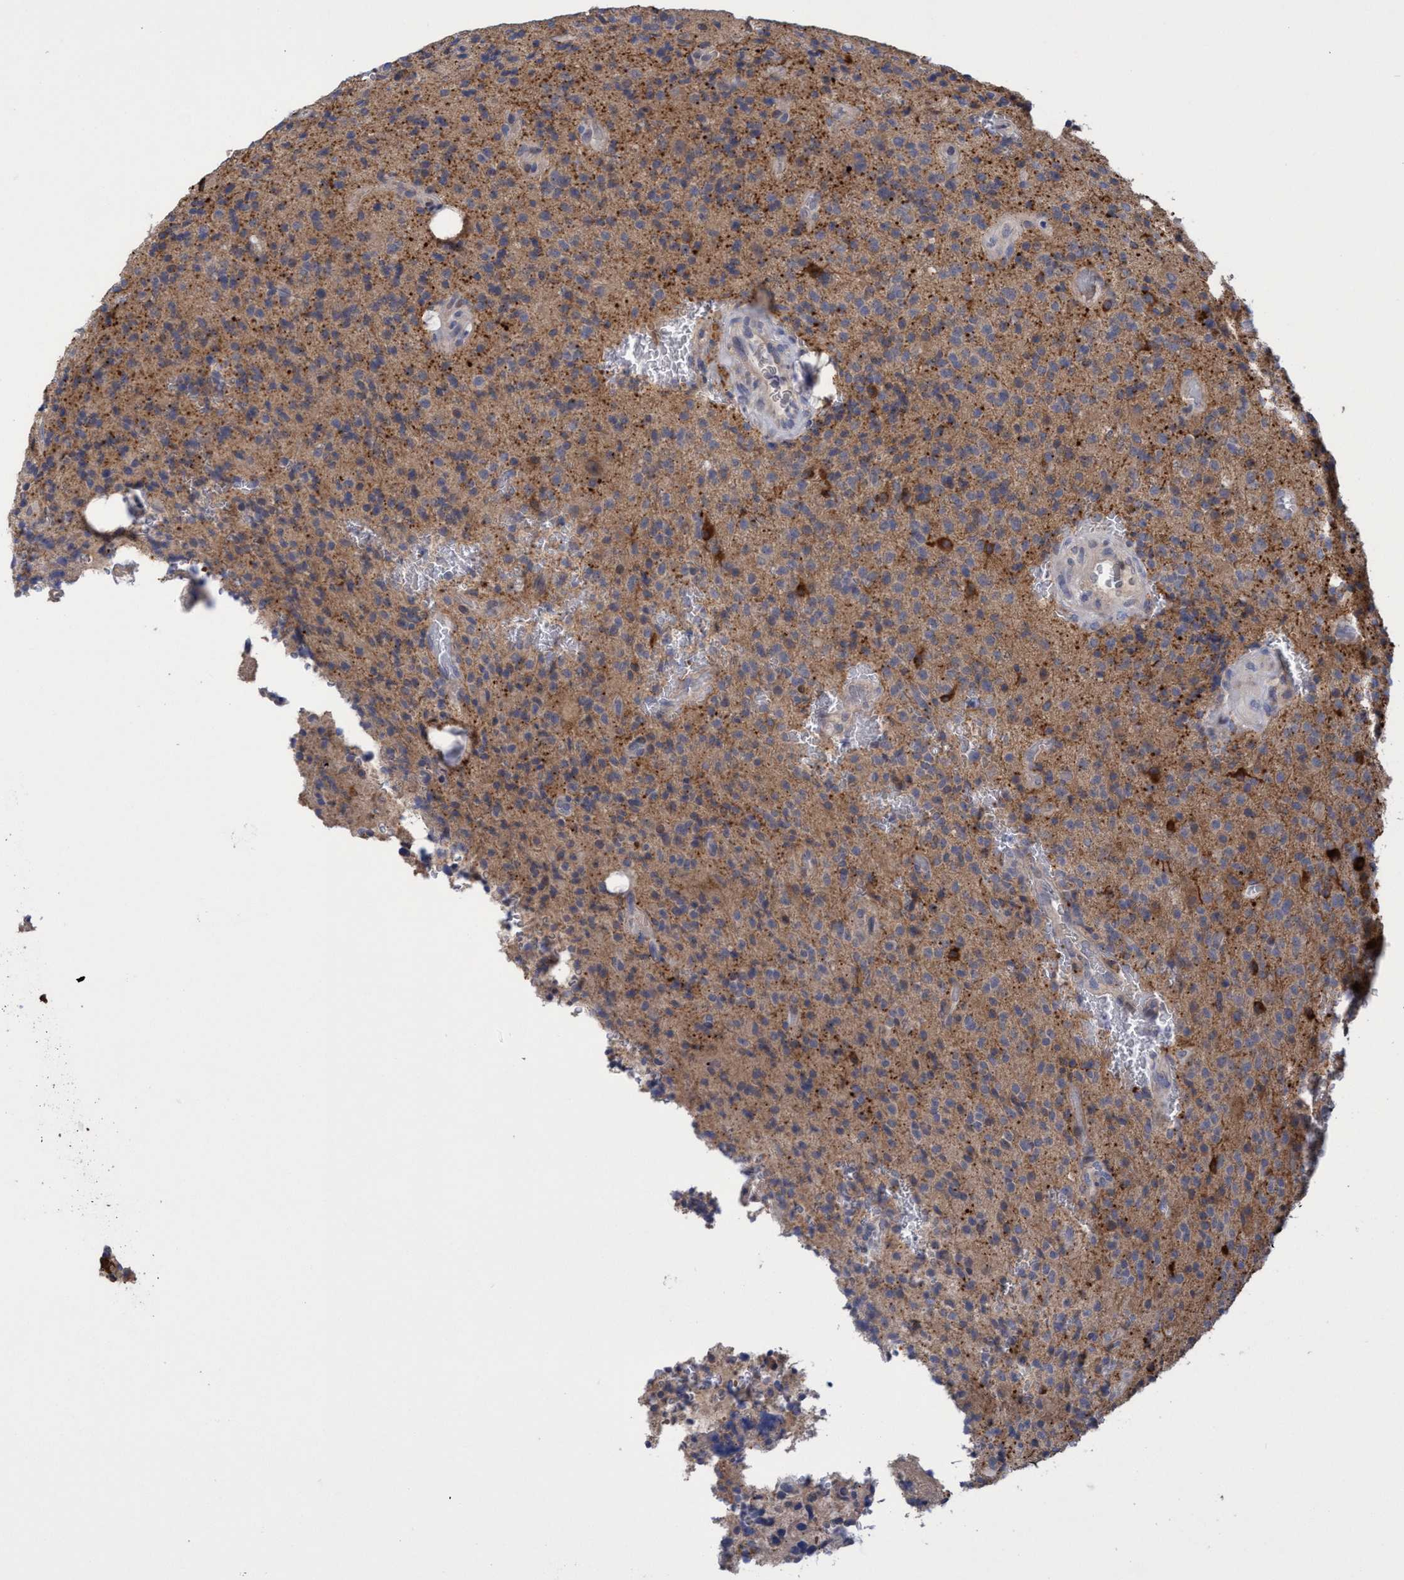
{"staining": {"intensity": "weak", "quantity": ">75%", "location": "cytoplasmic/membranous"}, "tissue": "glioma", "cell_type": "Tumor cells", "image_type": "cancer", "snomed": [{"axis": "morphology", "description": "Glioma, malignant, High grade"}, {"axis": "topography", "description": "Brain"}], "caption": "High-power microscopy captured an immunohistochemistry histopathology image of malignant glioma (high-grade), revealing weak cytoplasmic/membranous expression in about >75% of tumor cells. Ihc stains the protein in brown and the nuclei are stained blue.", "gene": "SEMA4D", "patient": {"sex": "male", "age": 34}}